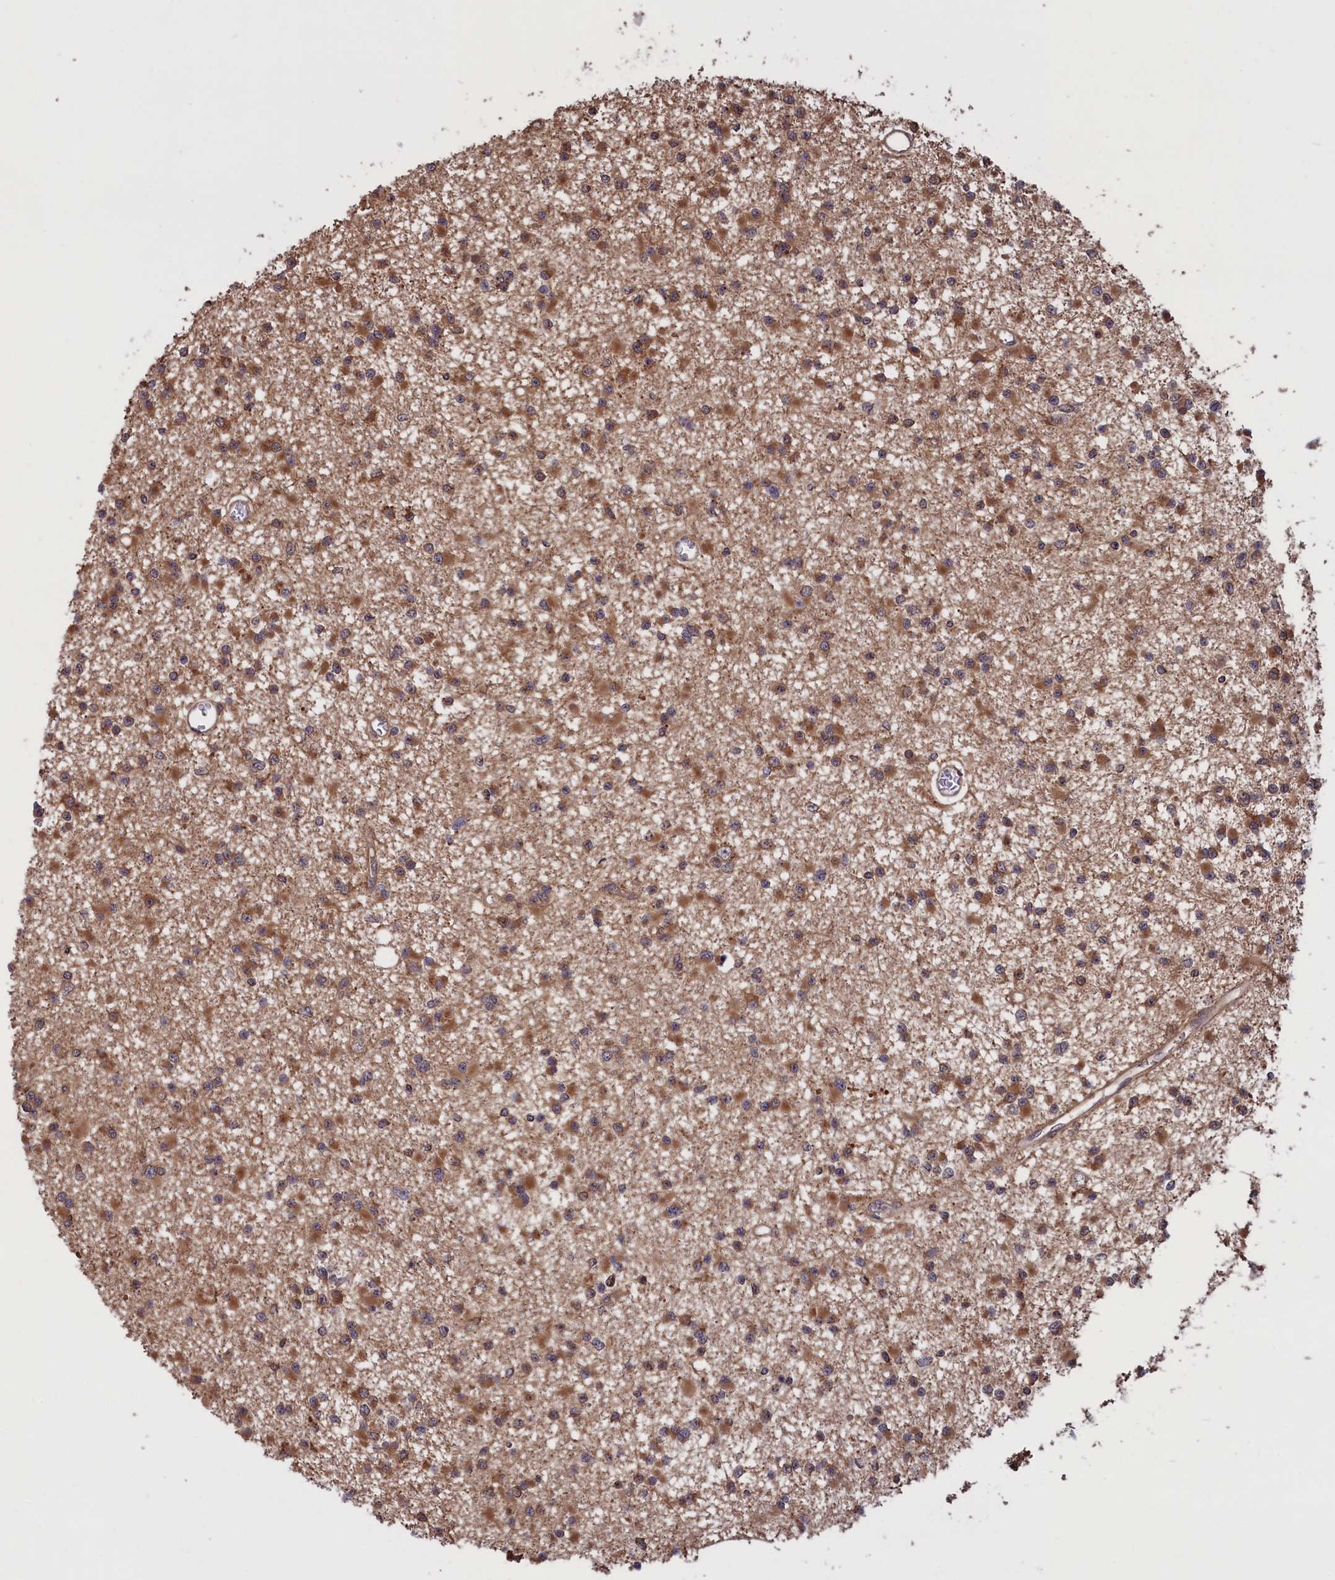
{"staining": {"intensity": "moderate", "quantity": ">75%", "location": "cytoplasmic/membranous"}, "tissue": "glioma", "cell_type": "Tumor cells", "image_type": "cancer", "snomed": [{"axis": "morphology", "description": "Glioma, malignant, Low grade"}, {"axis": "topography", "description": "Brain"}], "caption": "This is a histology image of immunohistochemistry (IHC) staining of malignant low-grade glioma, which shows moderate positivity in the cytoplasmic/membranous of tumor cells.", "gene": "PLA2G4C", "patient": {"sex": "female", "age": 22}}